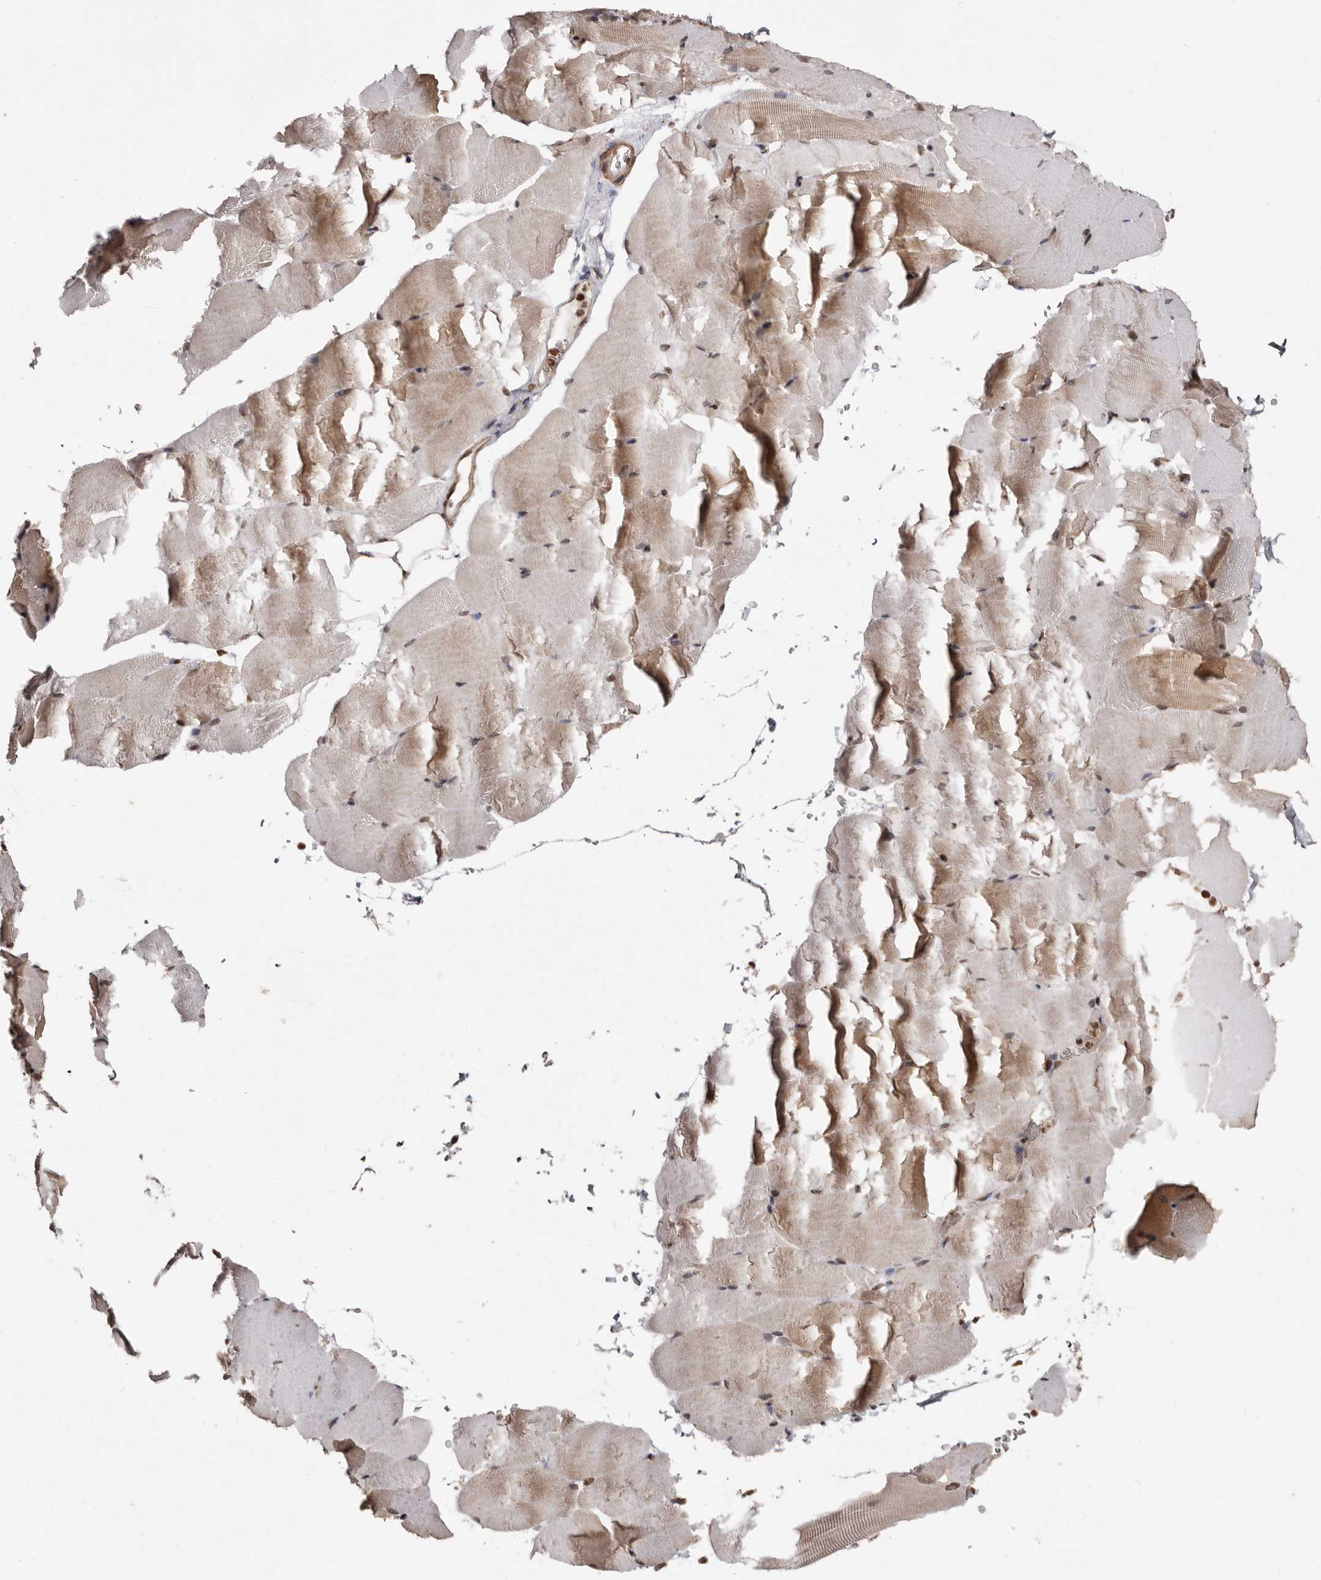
{"staining": {"intensity": "weak", "quantity": "<25%", "location": "cytoplasmic/membranous,nuclear"}, "tissue": "skeletal muscle", "cell_type": "Myocytes", "image_type": "normal", "snomed": [{"axis": "morphology", "description": "Normal tissue, NOS"}, {"axis": "topography", "description": "Skeletal muscle"}, {"axis": "topography", "description": "Parathyroid gland"}], "caption": "Immunohistochemistry (IHC) micrograph of unremarkable skeletal muscle: human skeletal muscle stained with DAB shows no significant protein positivity in myocytes. (Stains: DAB immunohistochemistry with hematoxylin counter stain, Microscopy: brightfield microscopy at high magnification).", "gene": "CCDC190", "patient": {"sex": "female", "age": 37}}